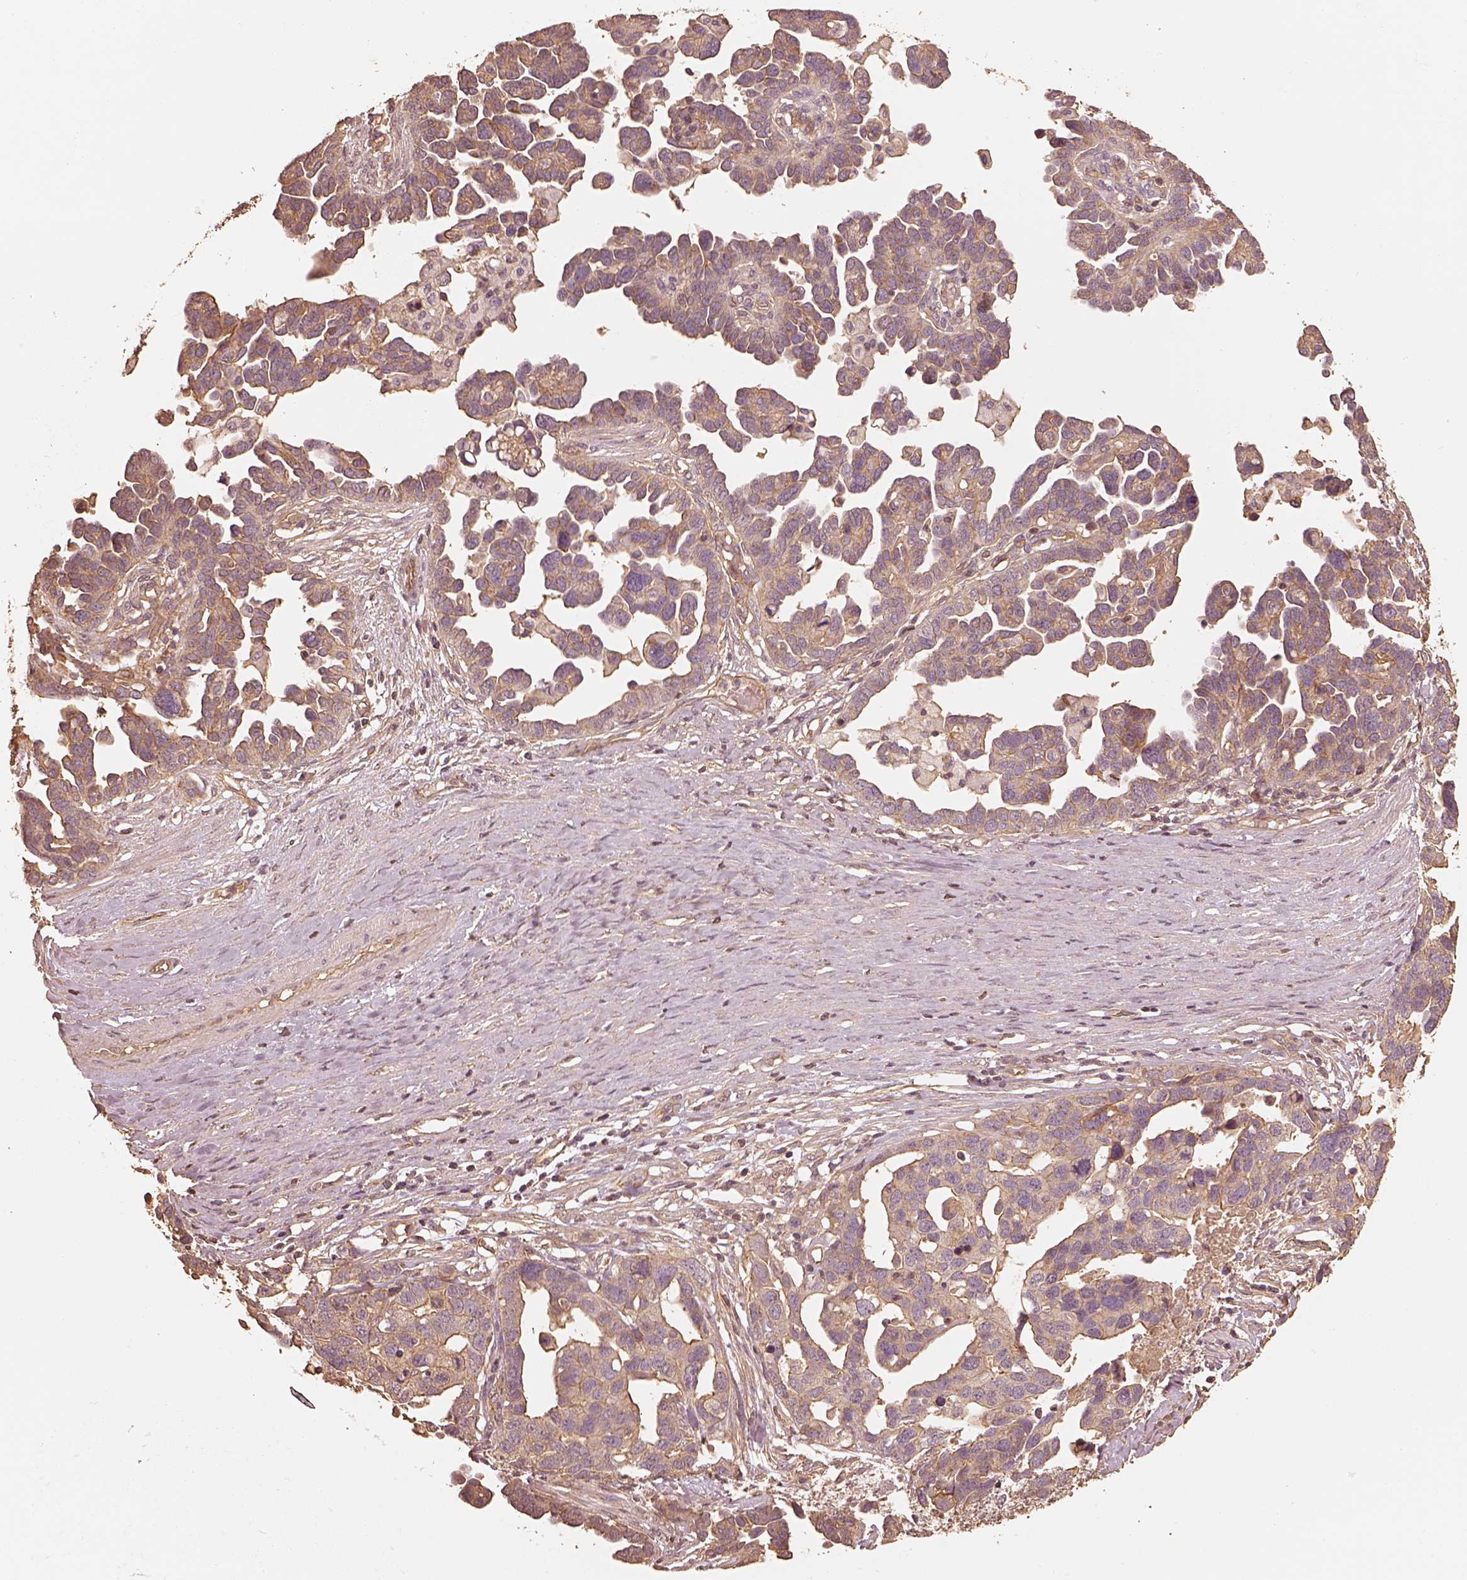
{"staining": {"intensity": "moderate", "quantity": "25%-75%", "location": "cytoplasmic/membranous"}, "tissue": "ovarian cancer", "cell_type": "Tumor cells", "image_type": "cancer", "snomed": [{"axis": "morphology", "description": "Cystadenocarcinoma, serous, NOS"}, {"axis": "topography", "description": "Ovary"}], "caption": "Protein analysis of ovarian cancer tissue exhibits moderate cytoplasmic/membranous positivity in approximately 25%-75% of tumor cells.", "gene": "WDR7", "patient": {"sex": "female", "age": 54}}